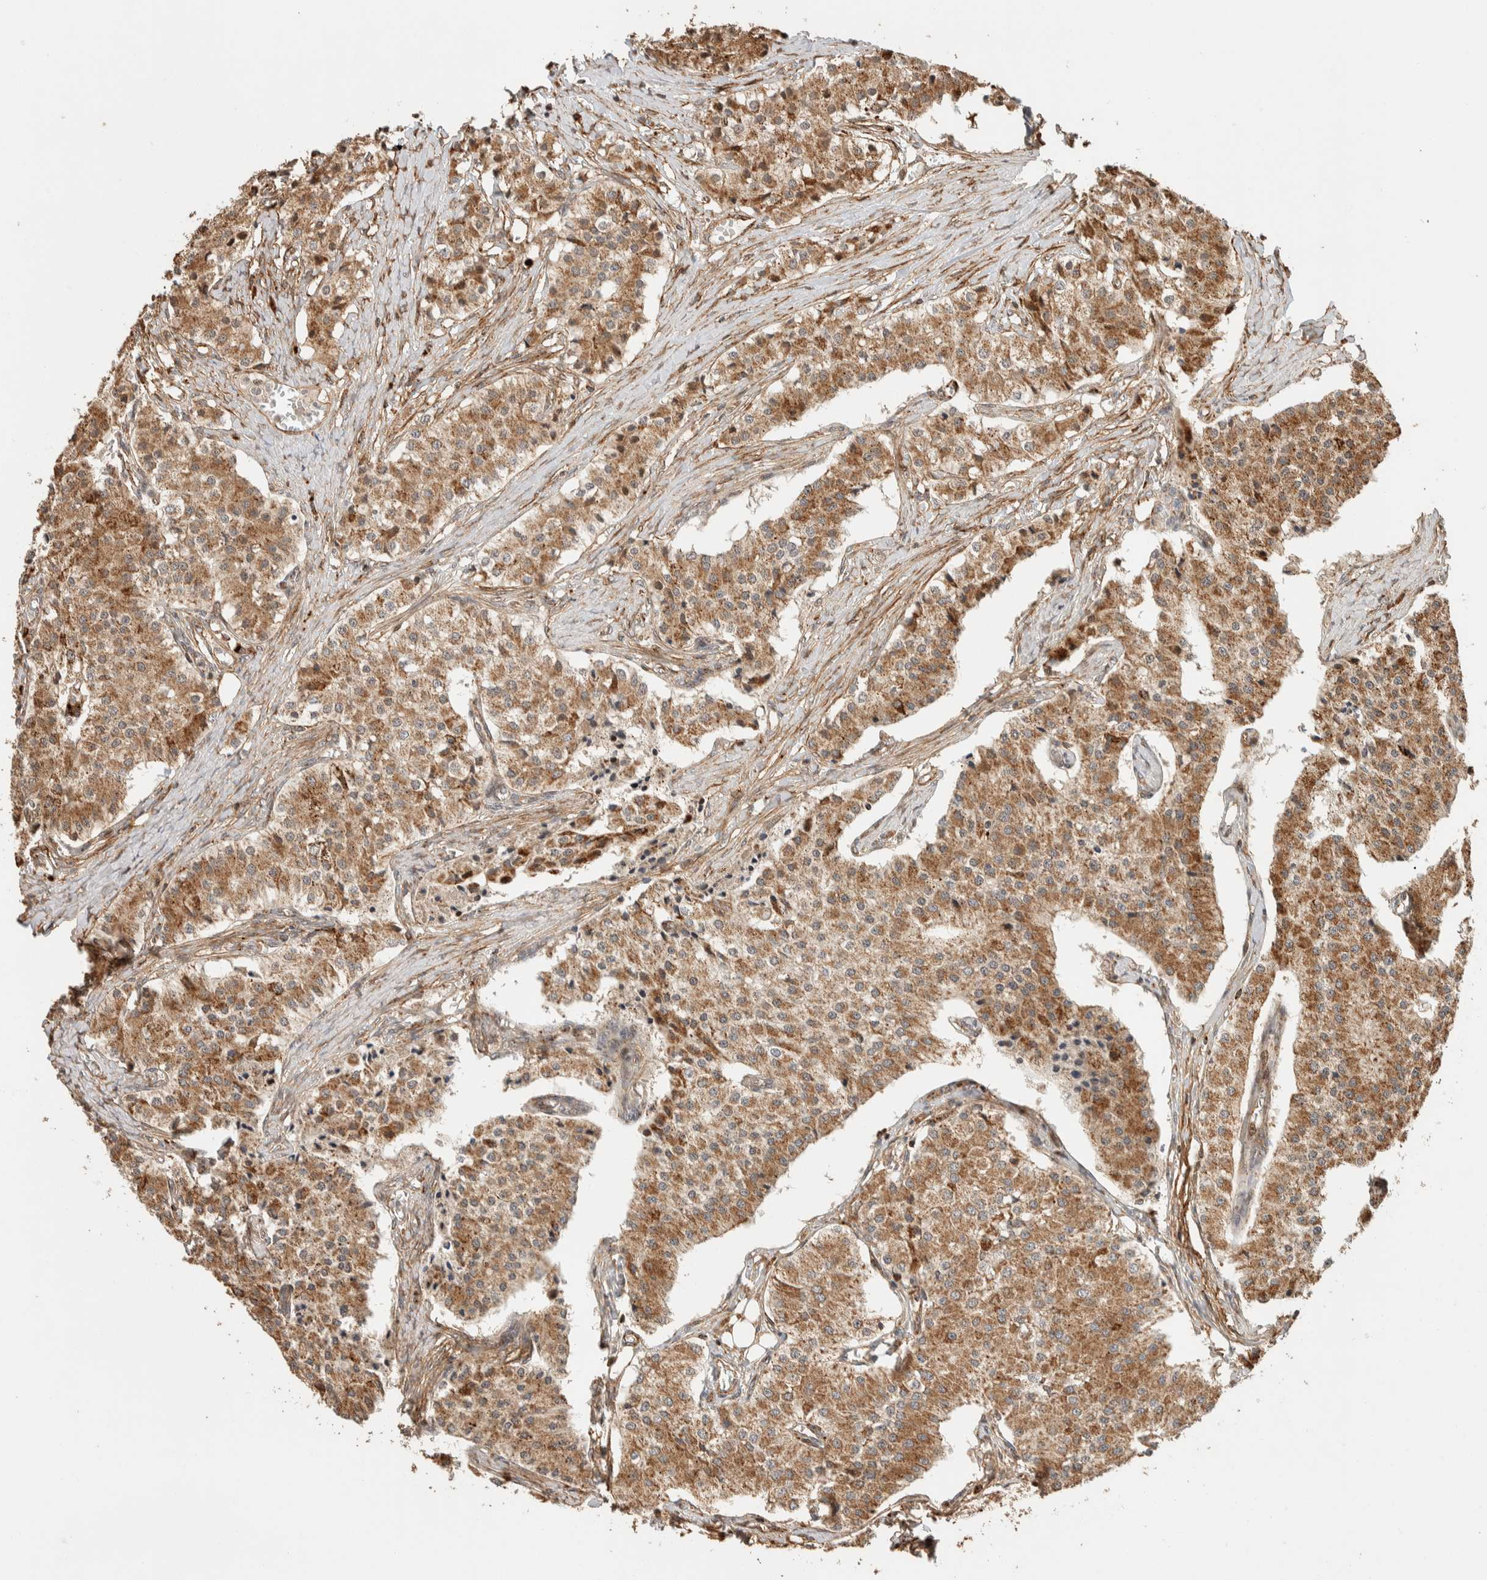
{"staining": {"intensity": "moderate", "quantity": ">75%", "location": "cytoplasmic/membranous"}, "tissue": "carcinoid", "cell_type": "Tumor cells", "image_type": "cancer", "snomed": [{"axis": "morphology", "description": "Carcinoid, malignant, NOS"}, {"axis": "topography", "description": "Colon"}], "caption": "The histopathology image demonstrates staining of carcinoid (malignant), revealing moderate cytoplasmic/membranous protein positivity (brown color) within tumor cells.", "gene": "KIF9", "patient": {"sex": "female", "age": 52}}